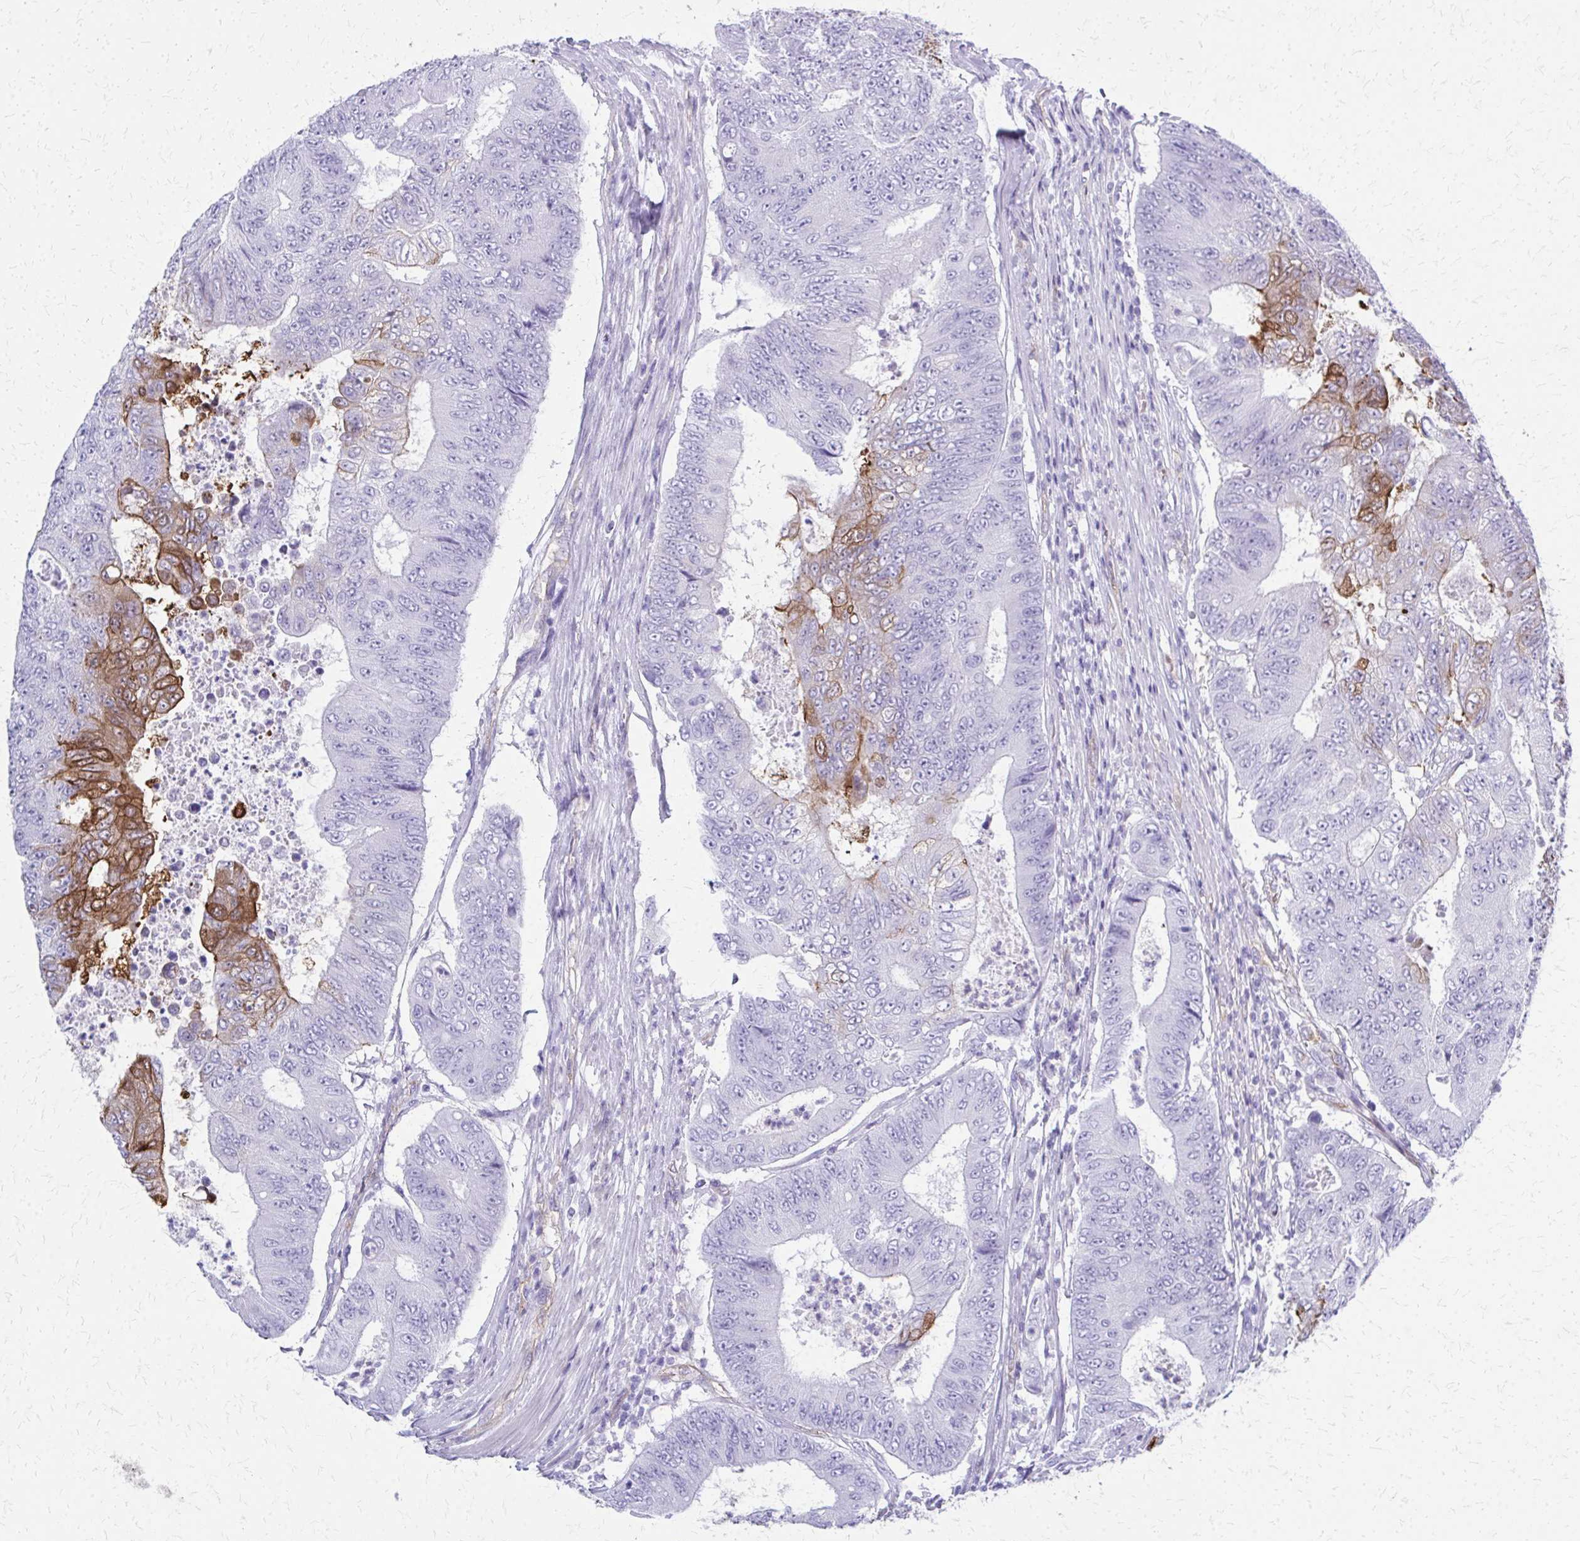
{"staining": {"intensity": "moderate", "quantity": "<25%", "location": "cytoplasmic/membranous"}, "tissue": "colorectal cancer", "cell_type": "Tumor cells", "image_type": "cancer", "snomed": [{"axis": "morphology", "description": "Adenocarcinoma, NOS"}, {"axis": "topography", "description": "Colon"}], "caption": "Colorectal cancer stained with DAB (3,3'-diaminobenzidine) immunohistochemistry (IHC) displays low levels of moderate cytoplasmic/membranous positivity in approximately <25% of tumor cells.", "gene": "TPSG1", "patient": {"sex": "female", "age": 48}}